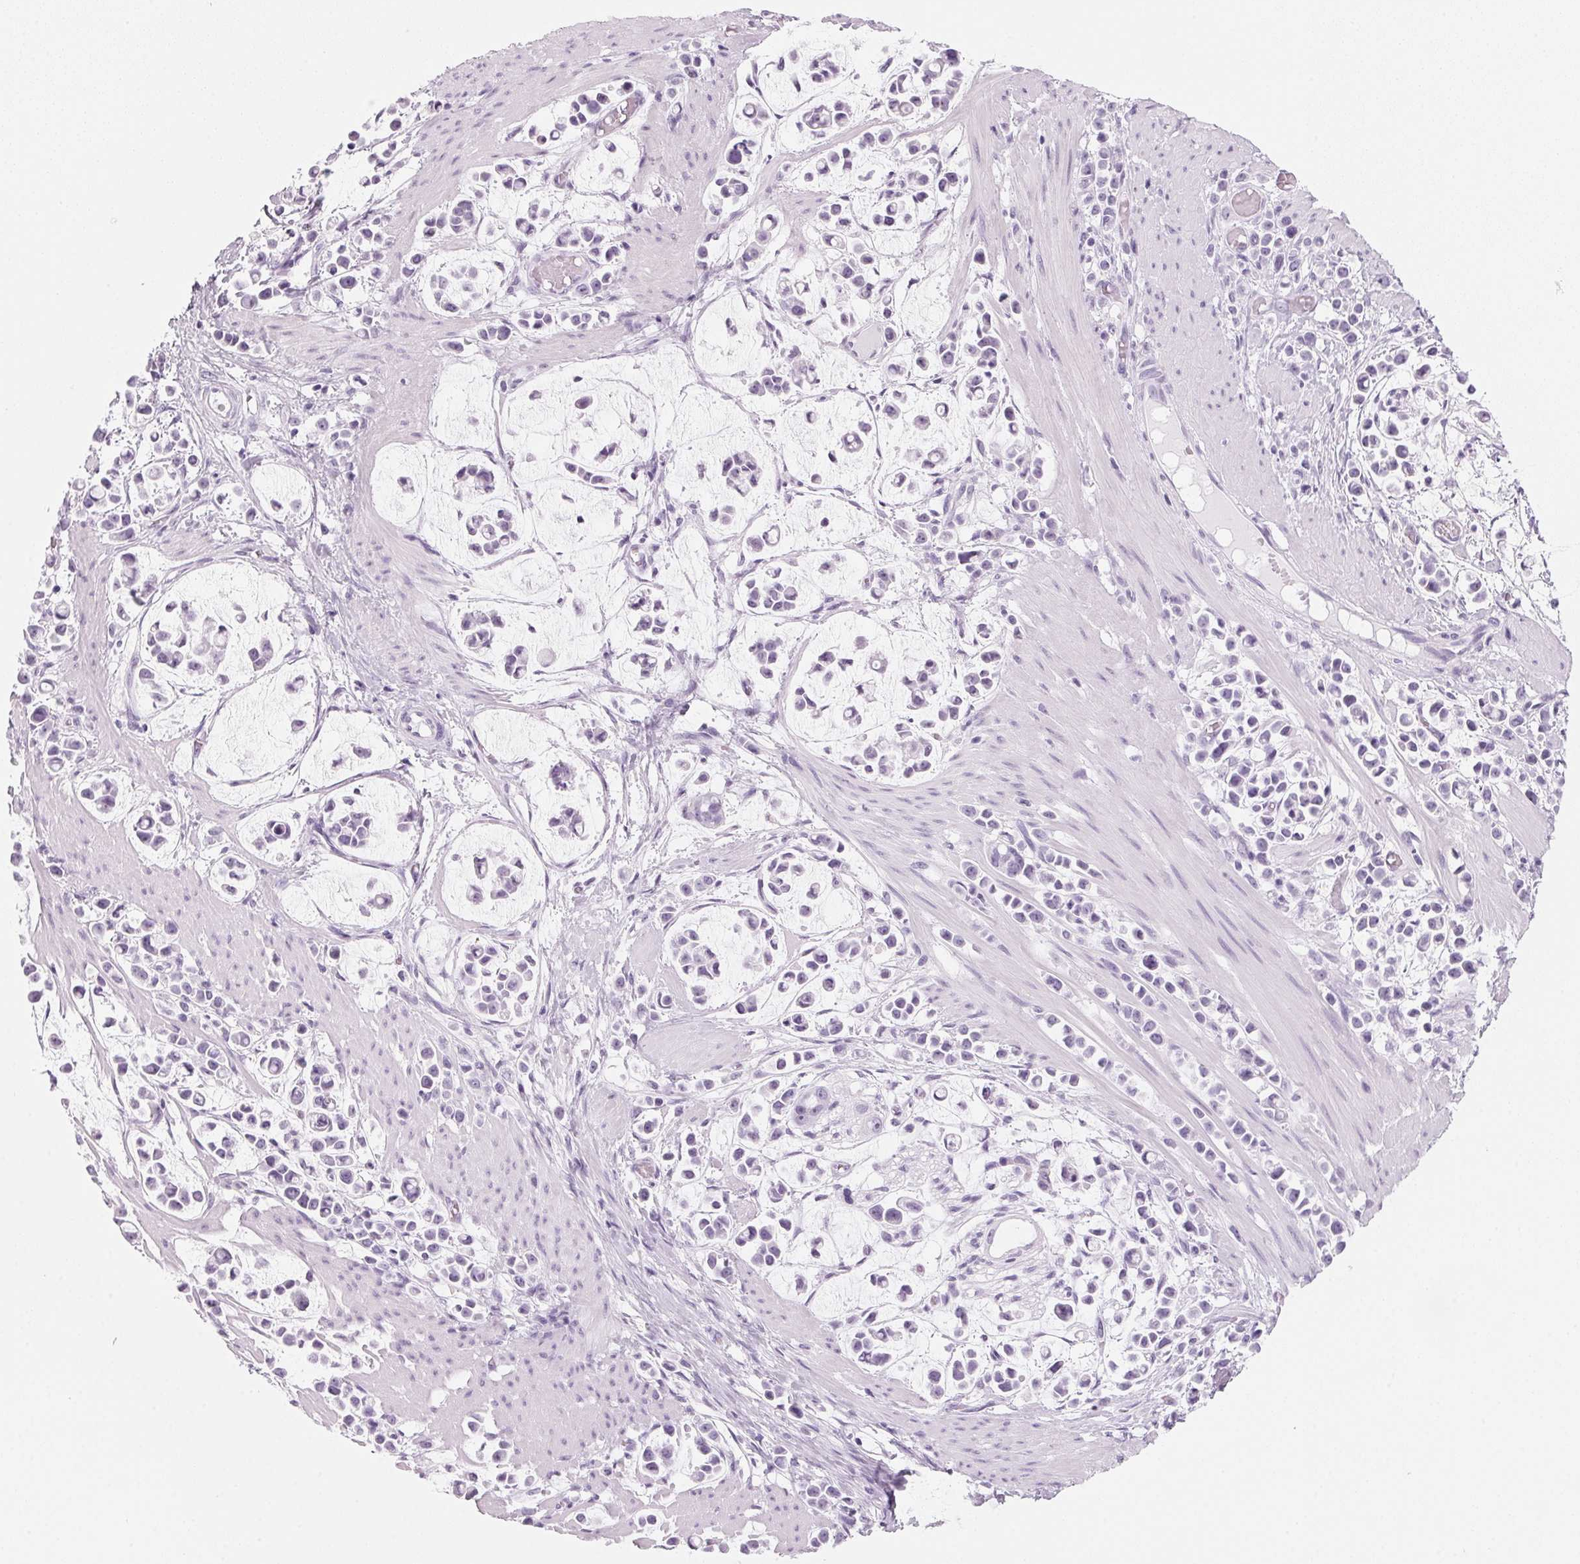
{"staining": {"intensity": "negative", "quantity": "none", "location": "none"}, "tissue": "stomach cancer", "cell_type": "Tumor cells", "image_type": "cancer", "snomed": [{"axis": "morphology", "description": "Adenocarcinoma, NOS"}, {"axis": "topography", "description": "Stomach"}], "caption": "Immunohistochemistry micrograph of human stomach cancer stained for a protein (brown), which reveals no staining in tumor cells.", "gene": "DNTTIP2", "patient": {"sex": "male", "age": 82}}